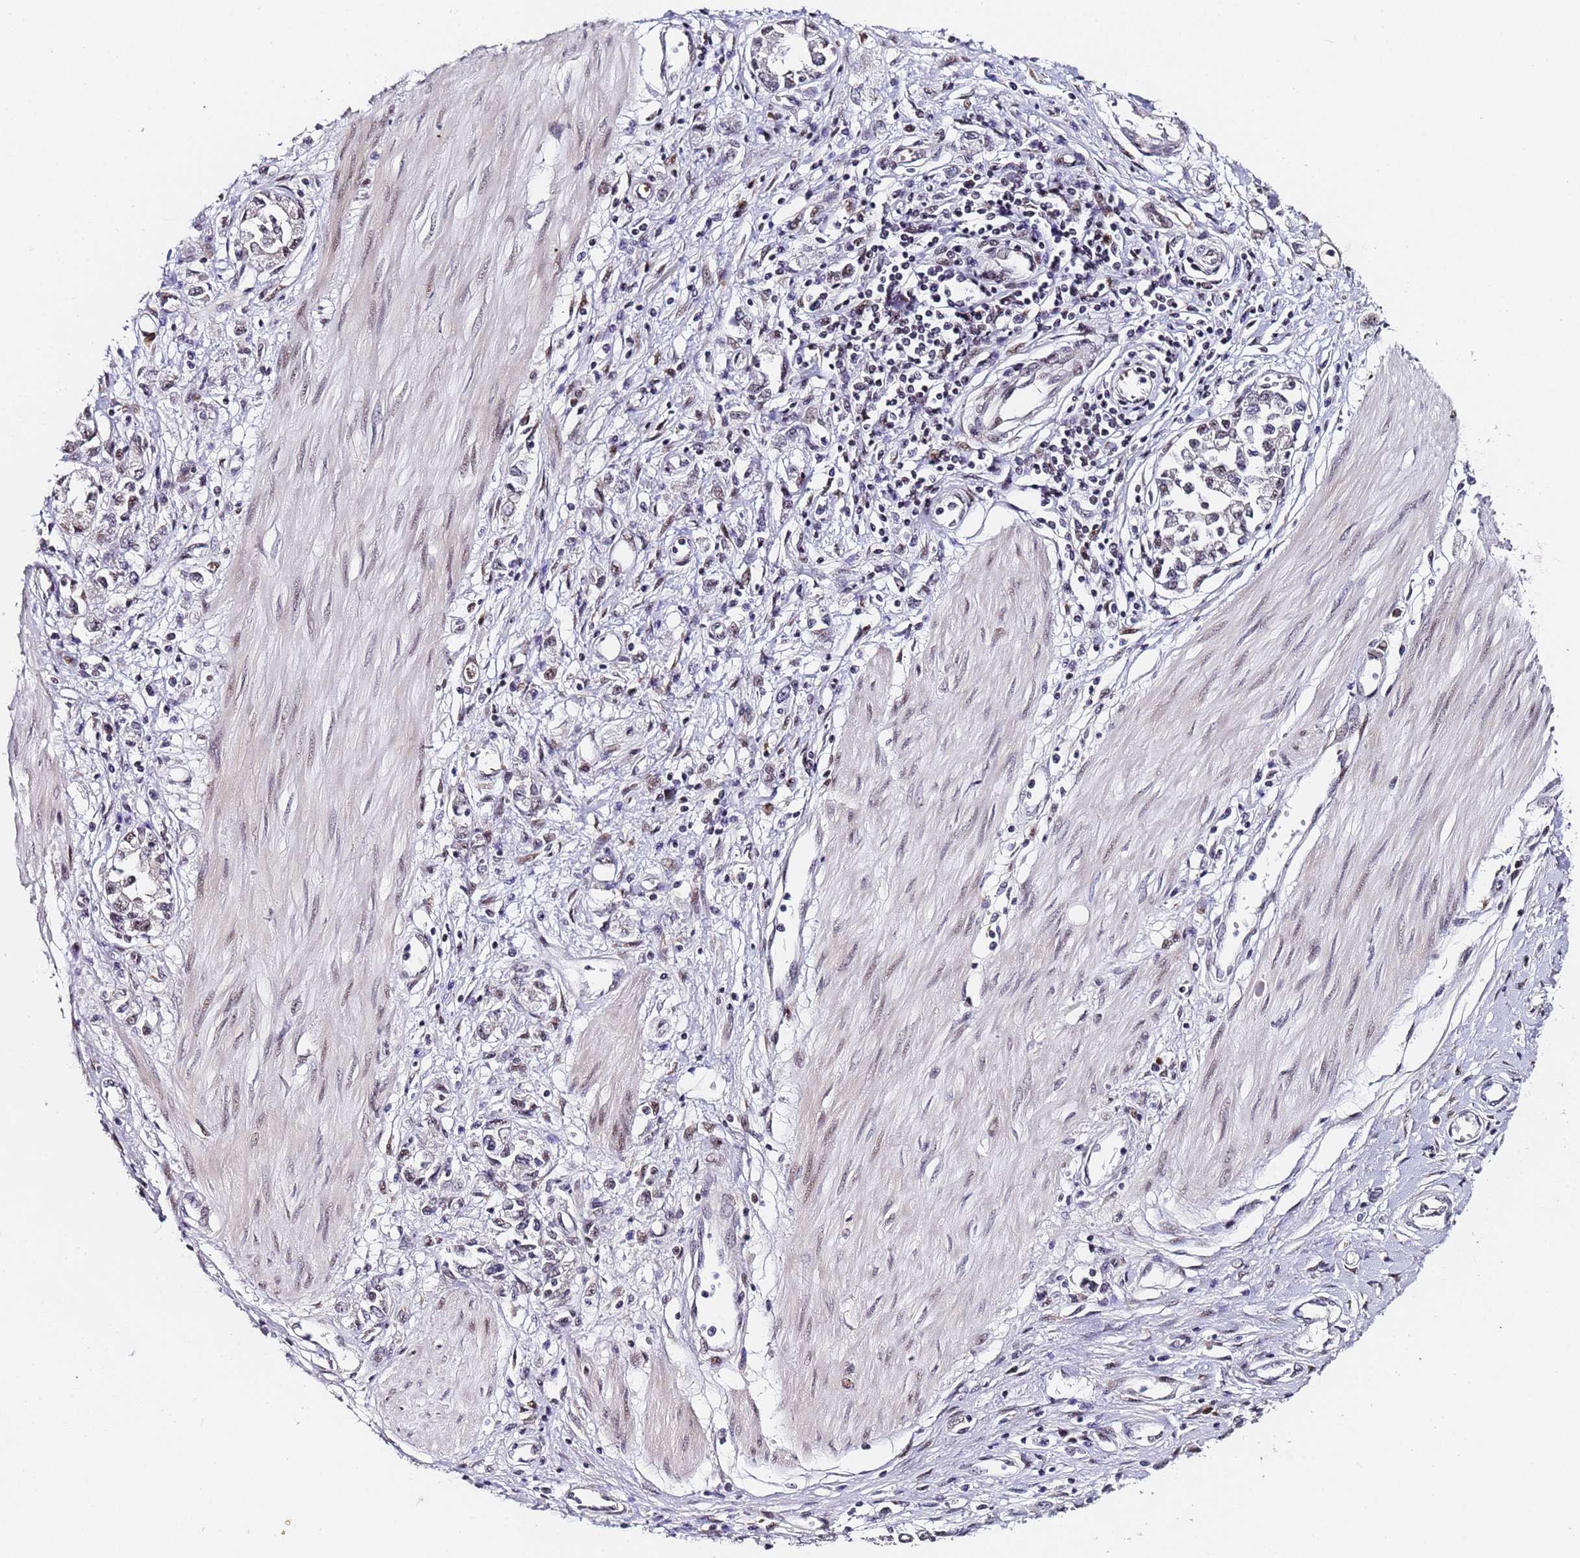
{"staining": {"intensity": "negative", "quantity": "none", "location": "none"}, "tissue": "stomach cancer", "cell_type": "Tumor cells", "image_type": "cancer", "snomed": [{"axis": "morphology", "description": "Adenocarcinoma, NOS"}, {"axis": "topography", "description": "Stomach"}], "caption": "There is no significant expression in tumor cells of stomach cancer. Brightfield microscopy of IHC stained with DAB (brown) and hematoxylin (blue), captured at high magnification.", "gene": "FNBP4", "patient": {"sex": "female", "age": 76}}